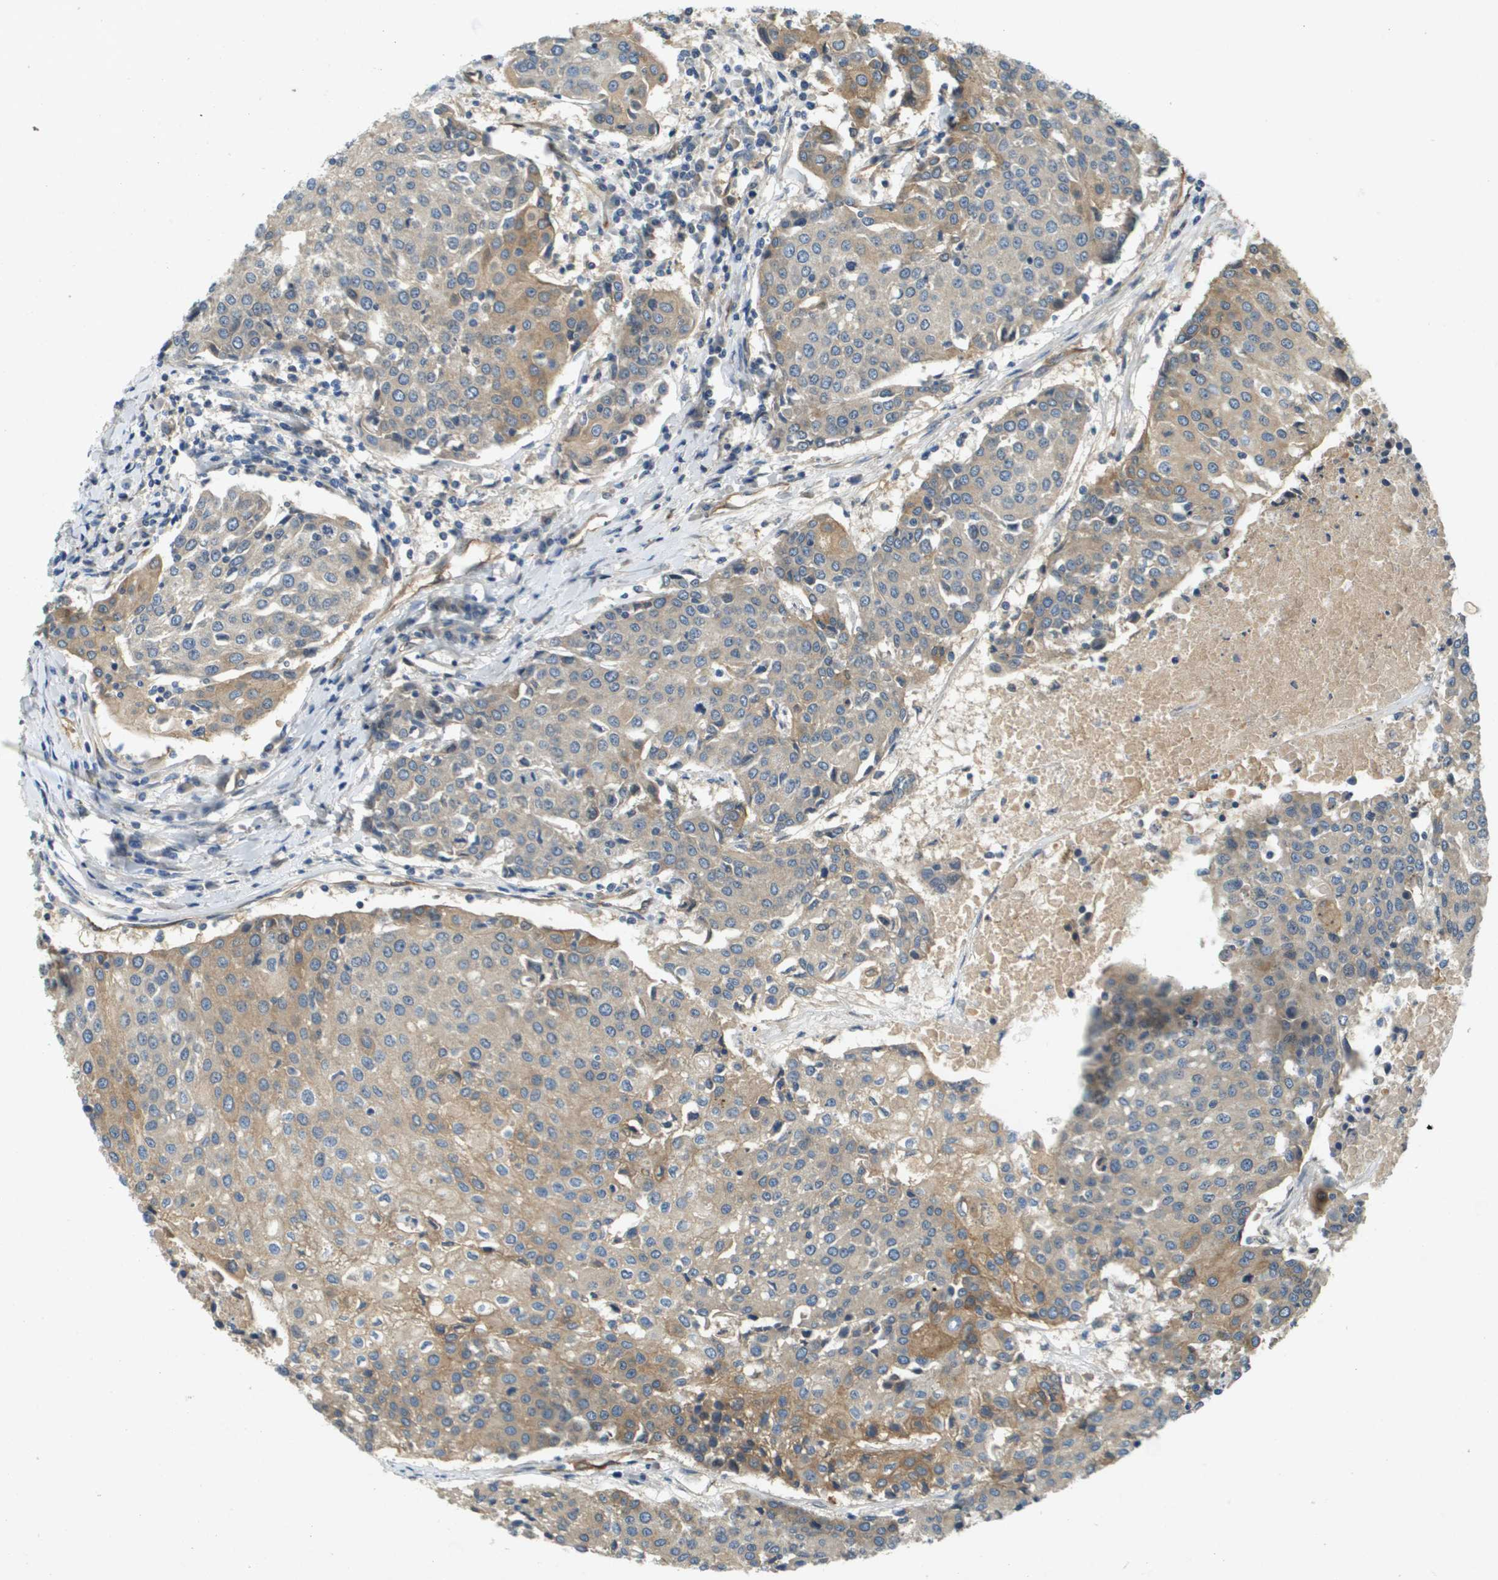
{"staining": {"intensity": "moderate", "quantity": "<25%", "location": "cytoplasmic/membranous"}, "tissue": "urothelial cancer", "cell_type": "Tumor cells", "image_type": "cancer", "snomed": [{"axis": "morphology", "description": "Urothelial carcinoma, High grade"}, {"axis": "topography", "description": "Urinary bladder"}], "caption": "Protein staining demonstrates moderate cytoplasmic/membranous staining in about <25% of tumor cells in high-grade urothelial carcinoma.", "gene": "PGAP3", "patient": {"sex": "female", "age": 85}}